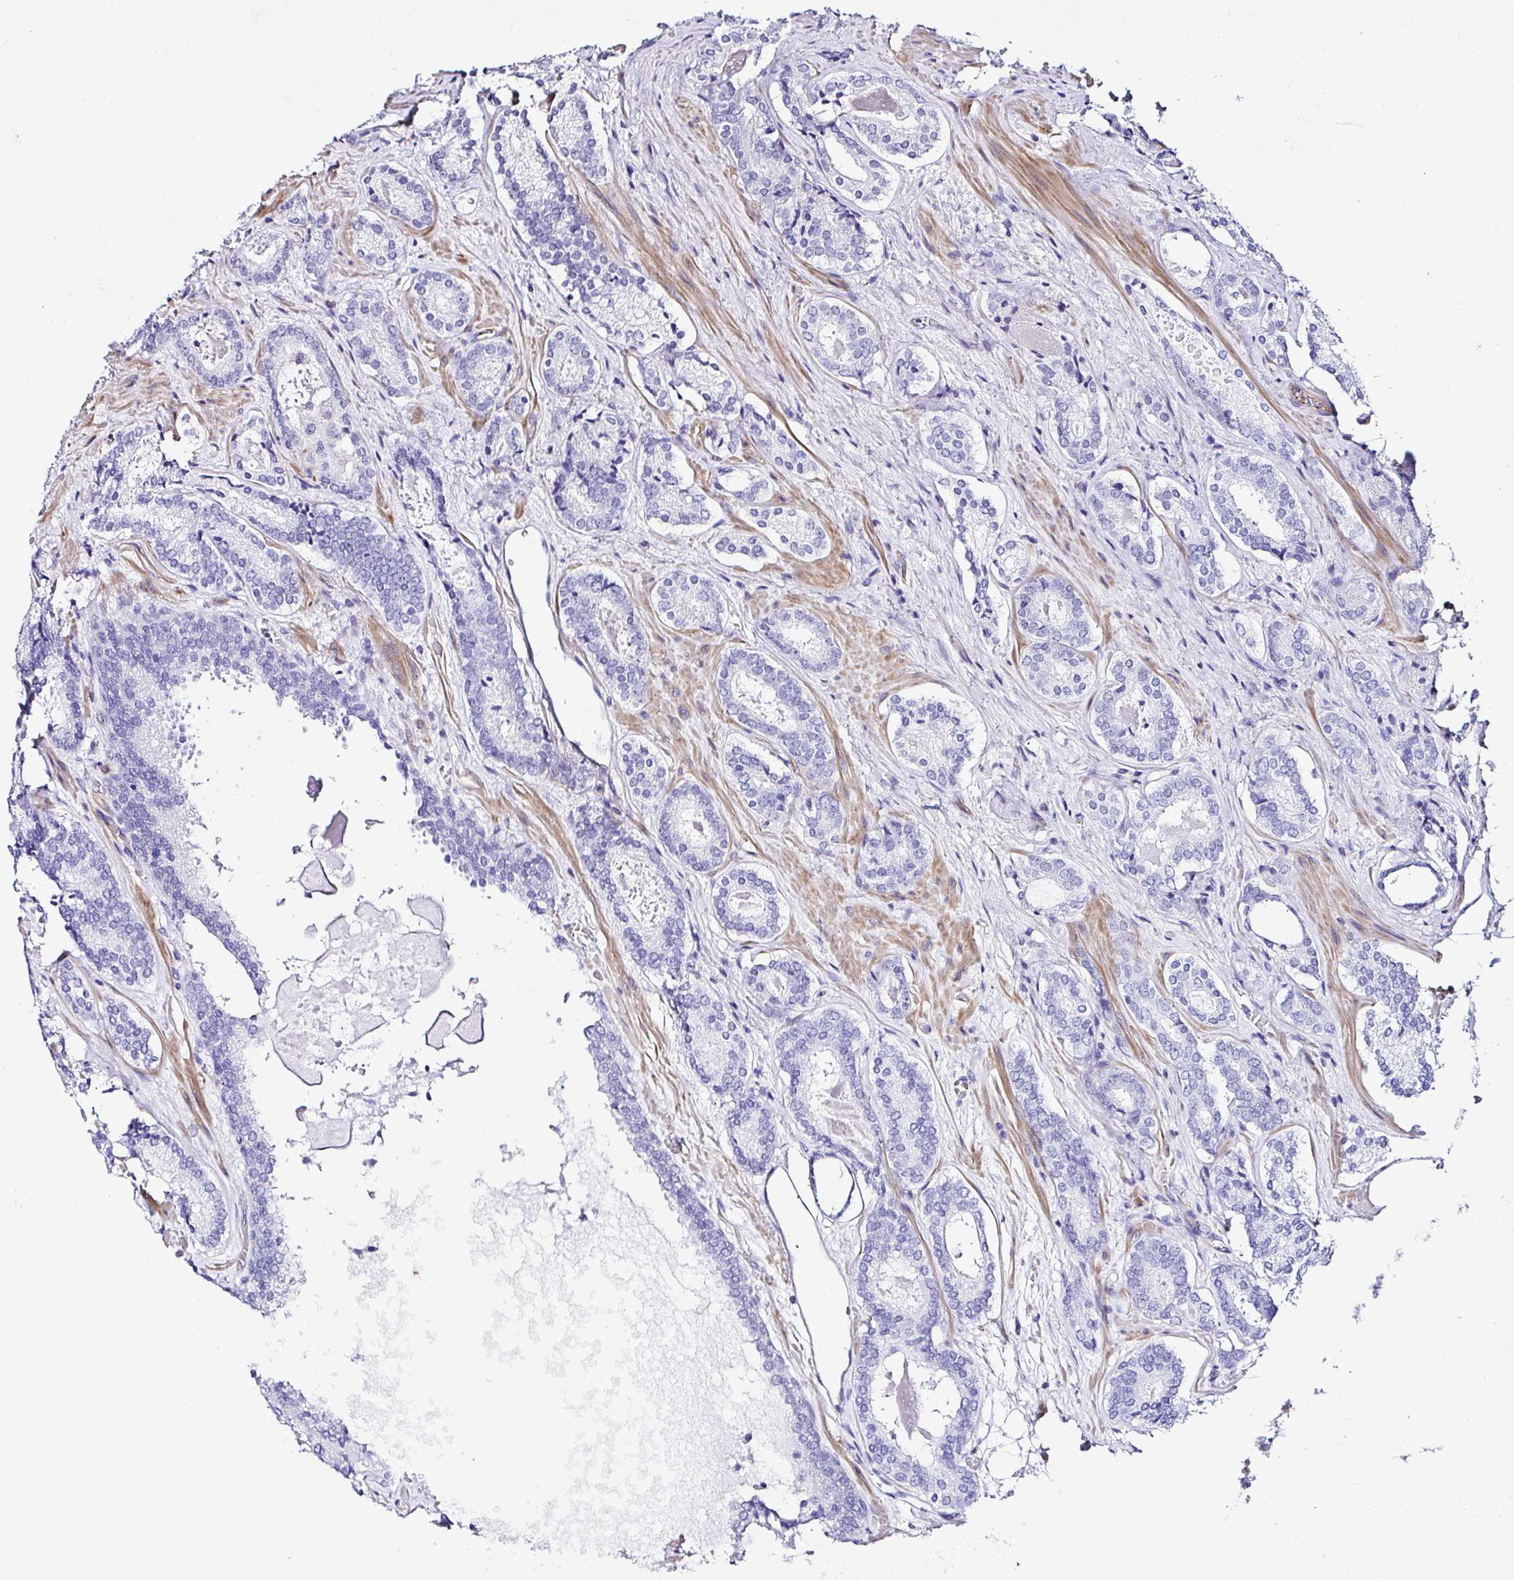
{"staining": {"intensity": "negative", "quantity": "none", "location": "none"}, "tissue": "prostate cancer", "cell_type": "Tumor cells", "image_type": "cancer", "snomed": [{"axis": "morphology", "description": "Adenocarcinoma, Low grade"}, {"axis": "topography", "description": "Prostate"}], "caption": "A micrograph of prostate cancer stained for a protein demonstrates no brown staining in tumor cells.", "gene": "DEPDC5", "patient": {"sex": "male", "age": 62}}